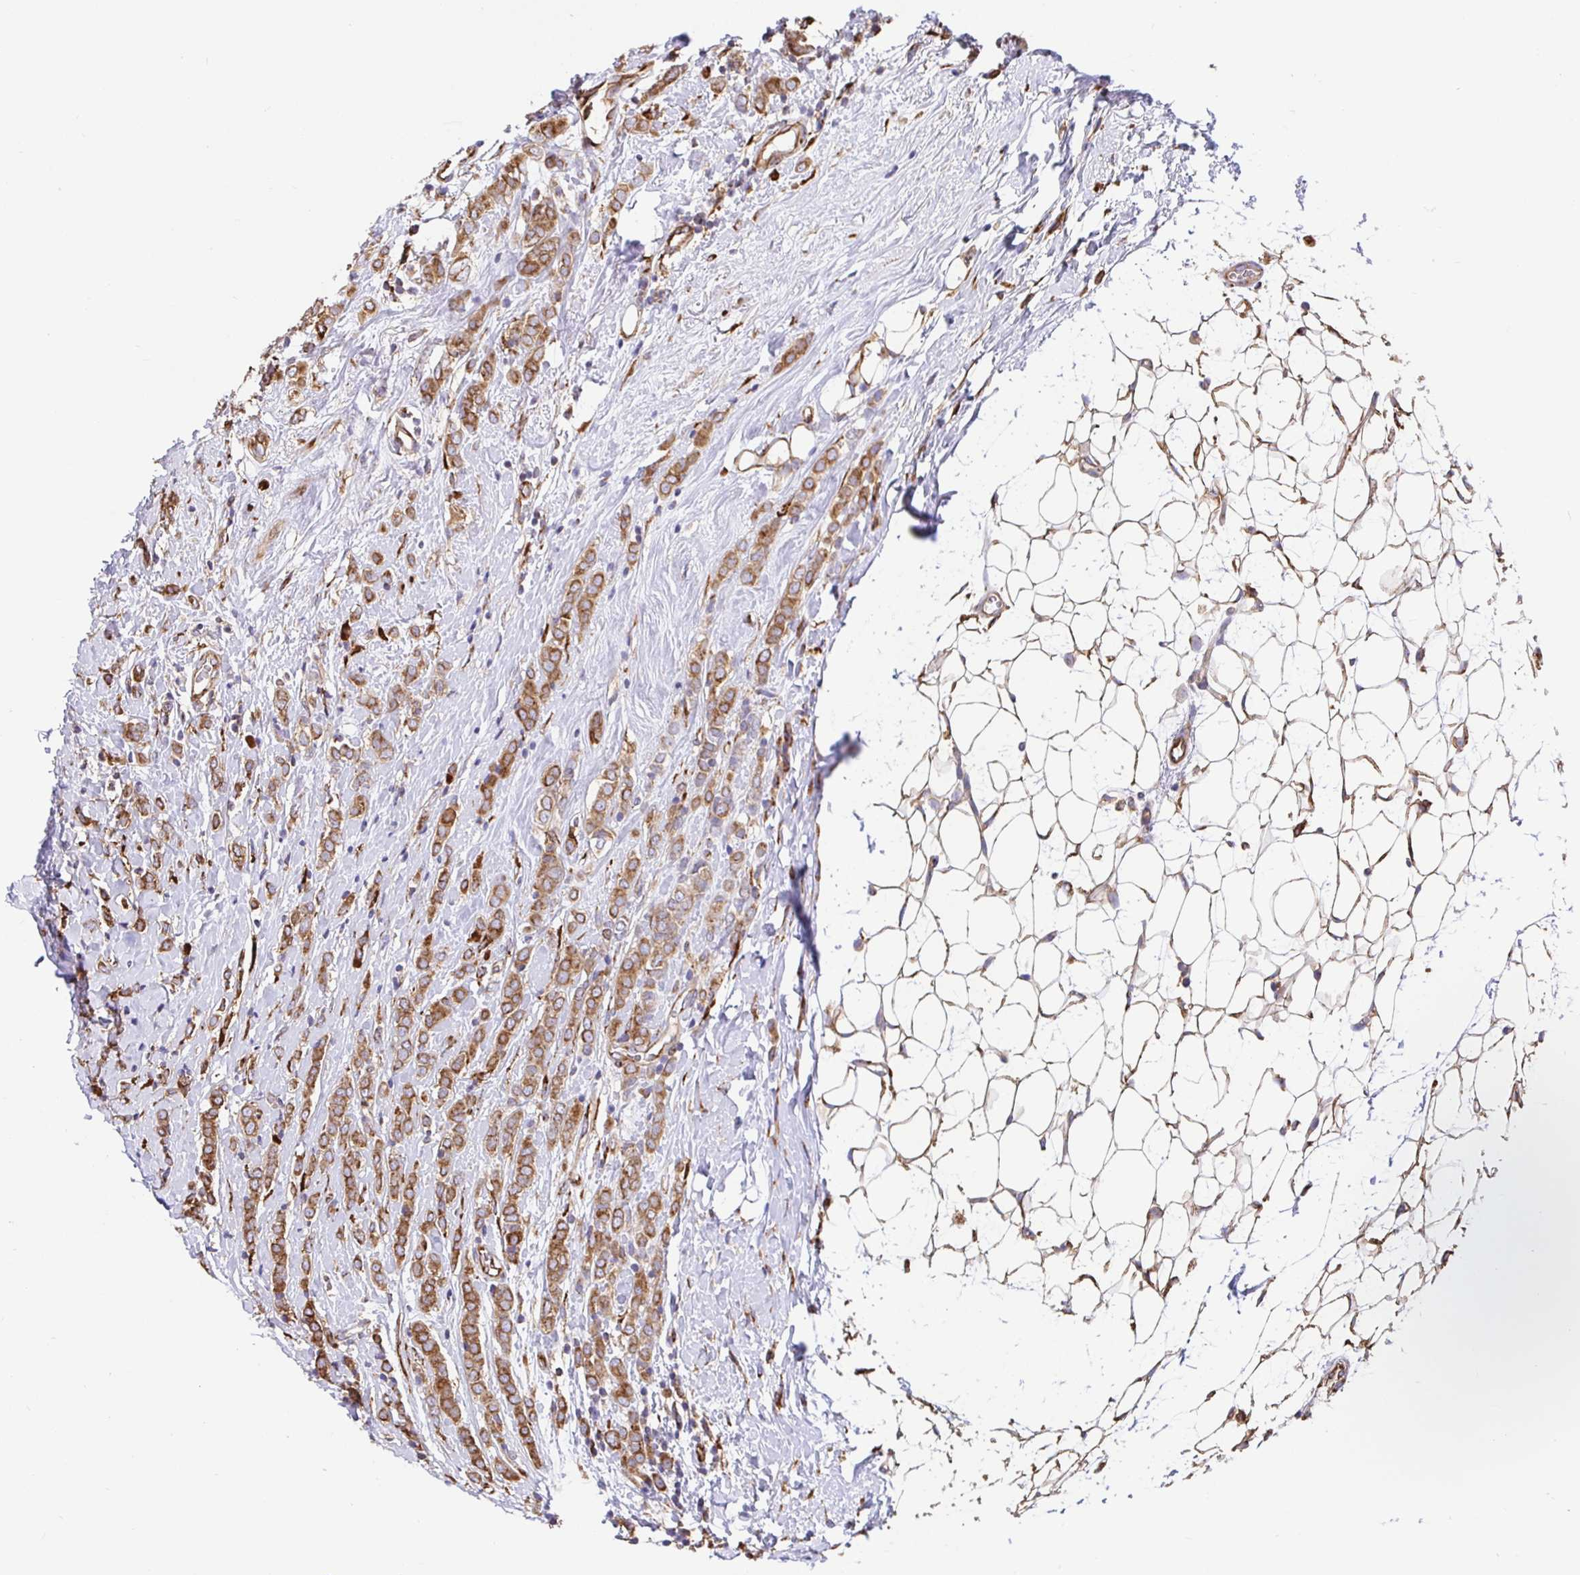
{"staining": {"intensity": "moderate", "quantity": ">75%", "location": "cytoplasmic/membranous"}, "tissue": "breast cancer", "cell_type": "Tumor cells", "image_type": "cancer", "snomed": [{"axis": "morphology", "description": "Lobular carcinoma"}, {"axis": "topography", "description": "Breast"}], "caption": "Protein staining reveals moderate cytoplasmic/membranous positivity in about >75% of tumor cells in lobular carcinoma (breast). Ihc stains the protein in brown and the nuclei are stained blue.", "gene": "MAOA", "patient": {"sex": "female", "age": 49}}